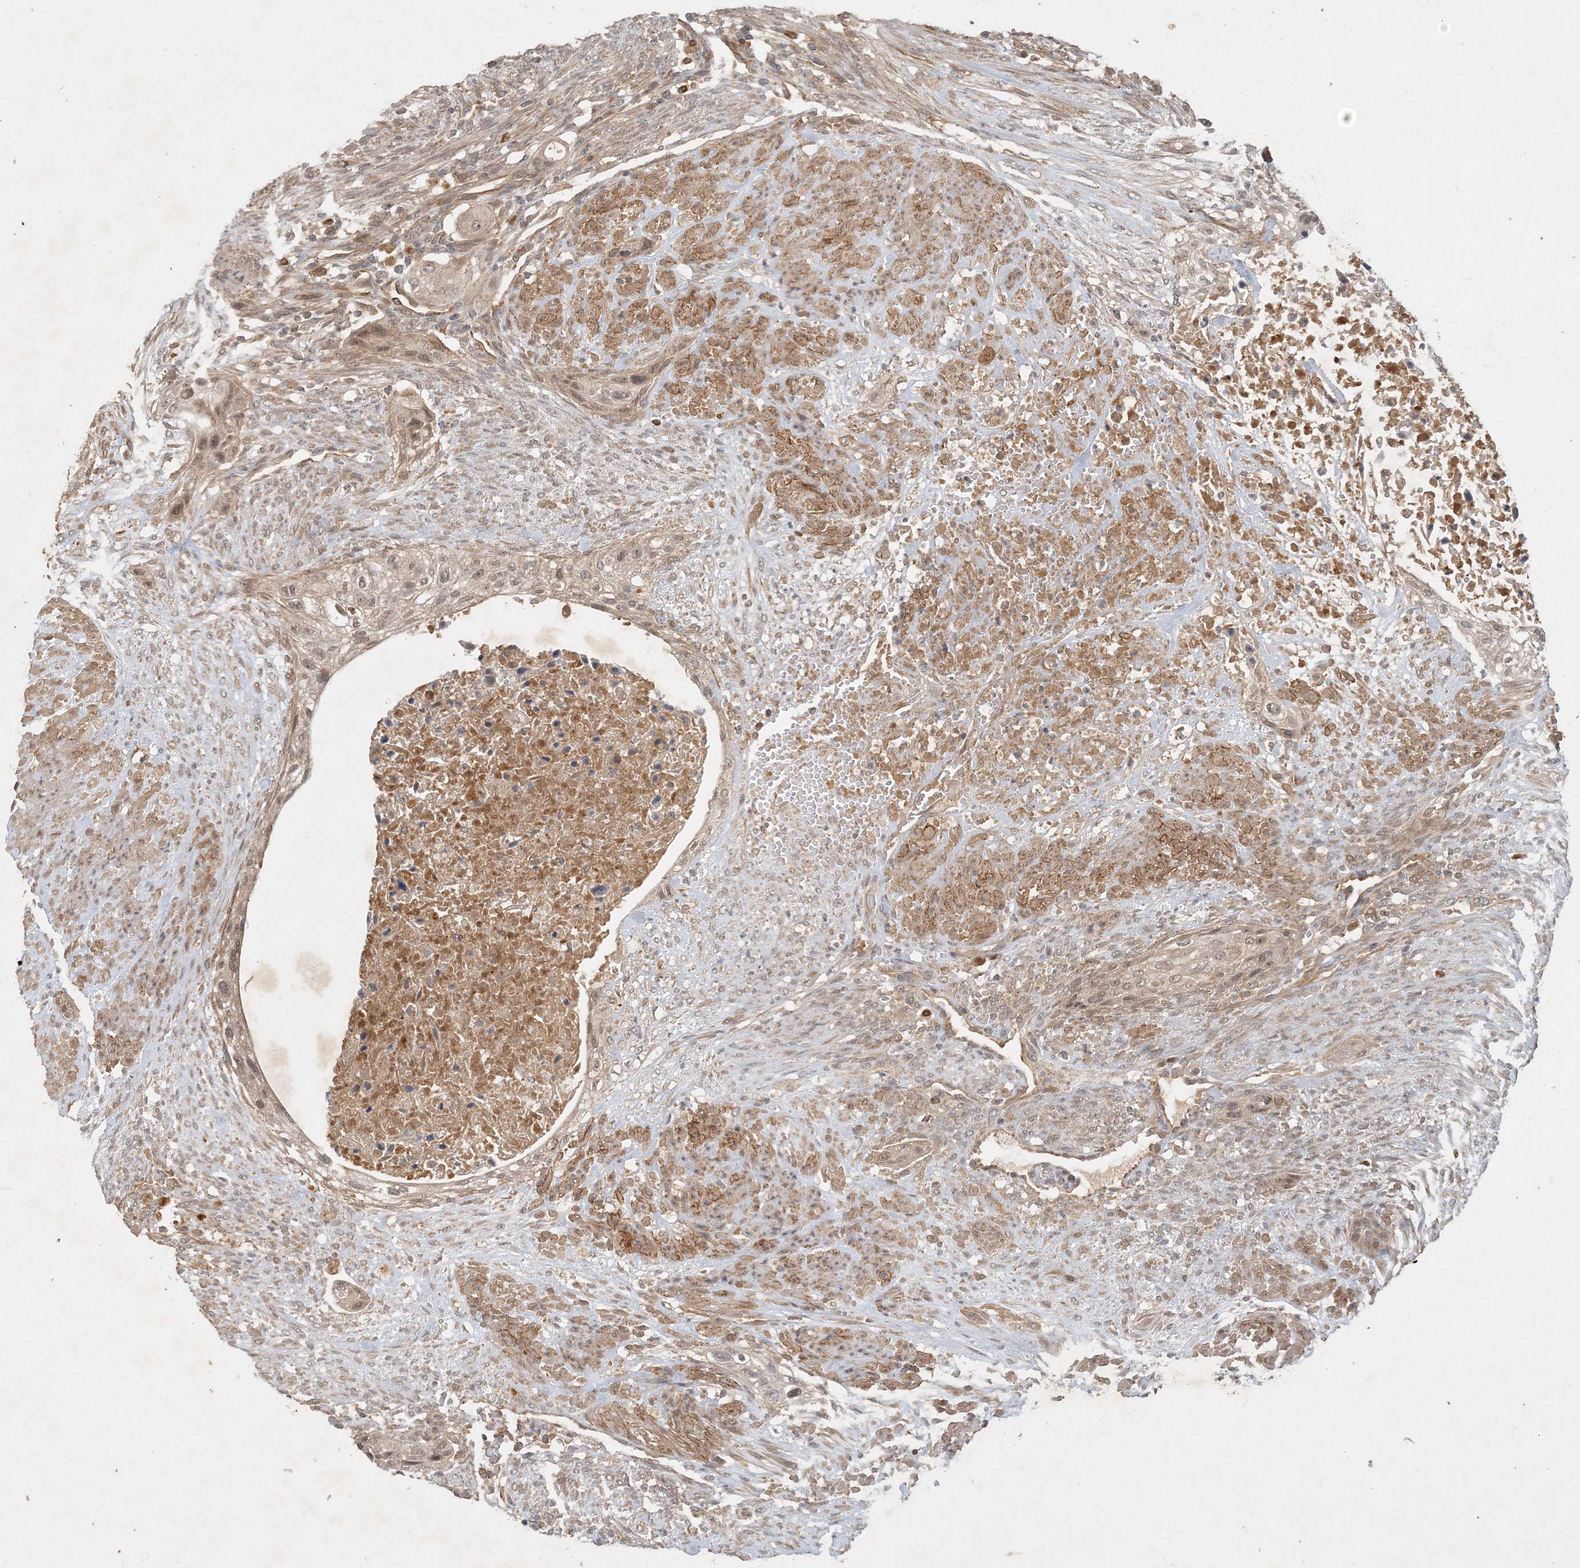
{"staining": {"intensity": "weak", "quantity": "<25%", "location": "nuclear"}, "tissue": "urothelial cancer", "cell_type": "Tumor cells", "image_type": "cancer", "snomed": [{"axis": "morphology", "description": "Urothelial carcinoma, High grade"}, {"axis": "topography", "description": "Urinary bladder"}], "caption": "Urothelial cancer stained for a protein using IHC shows no positivity tumor cells.", "gene": "ZCCHC4", "patient": {"sex": "male", "age": 35}}